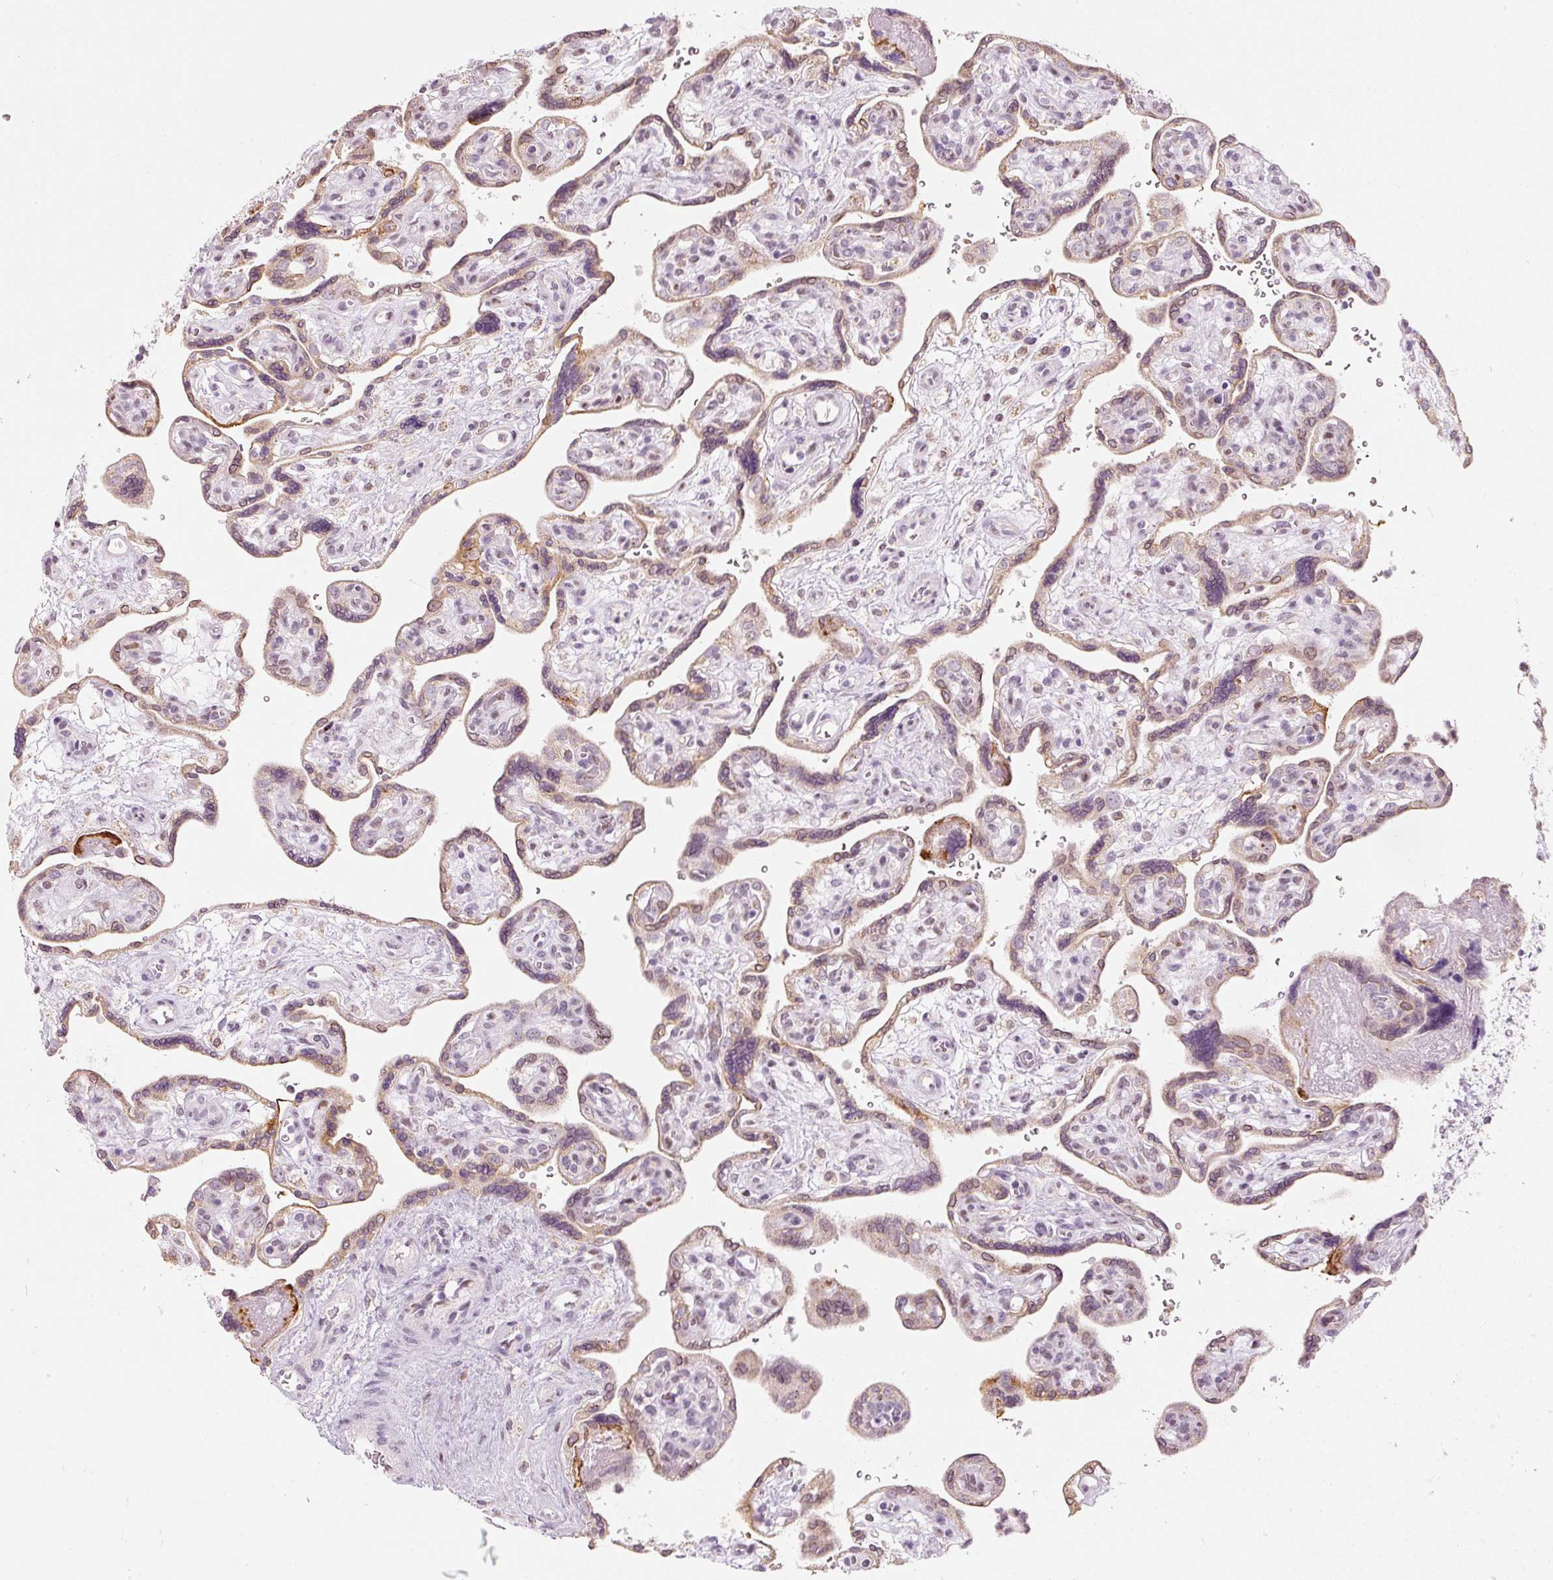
{"staining": {"intensity": "weak", "quantity": "25%-75%", "location": "cytoplasmic/membranous"}, "tissue": "placenta", "cell_type": "Decidual cells", "image_type": "normal", "snomed": [{"axis": "morphology", "description": "Normal tissue, NOS"}, {"axis": "topography", "description": "Placenta"}], "caption": "An immunohistochemistry (IHC) photomicrograph of benign tissue is shown. Protein staining in brown highlights weak cytoplasmic/membranous positivity in placenta within decidual cells.", "gene": "RNF39", "patient": {"sex": "female", "age": 39}}